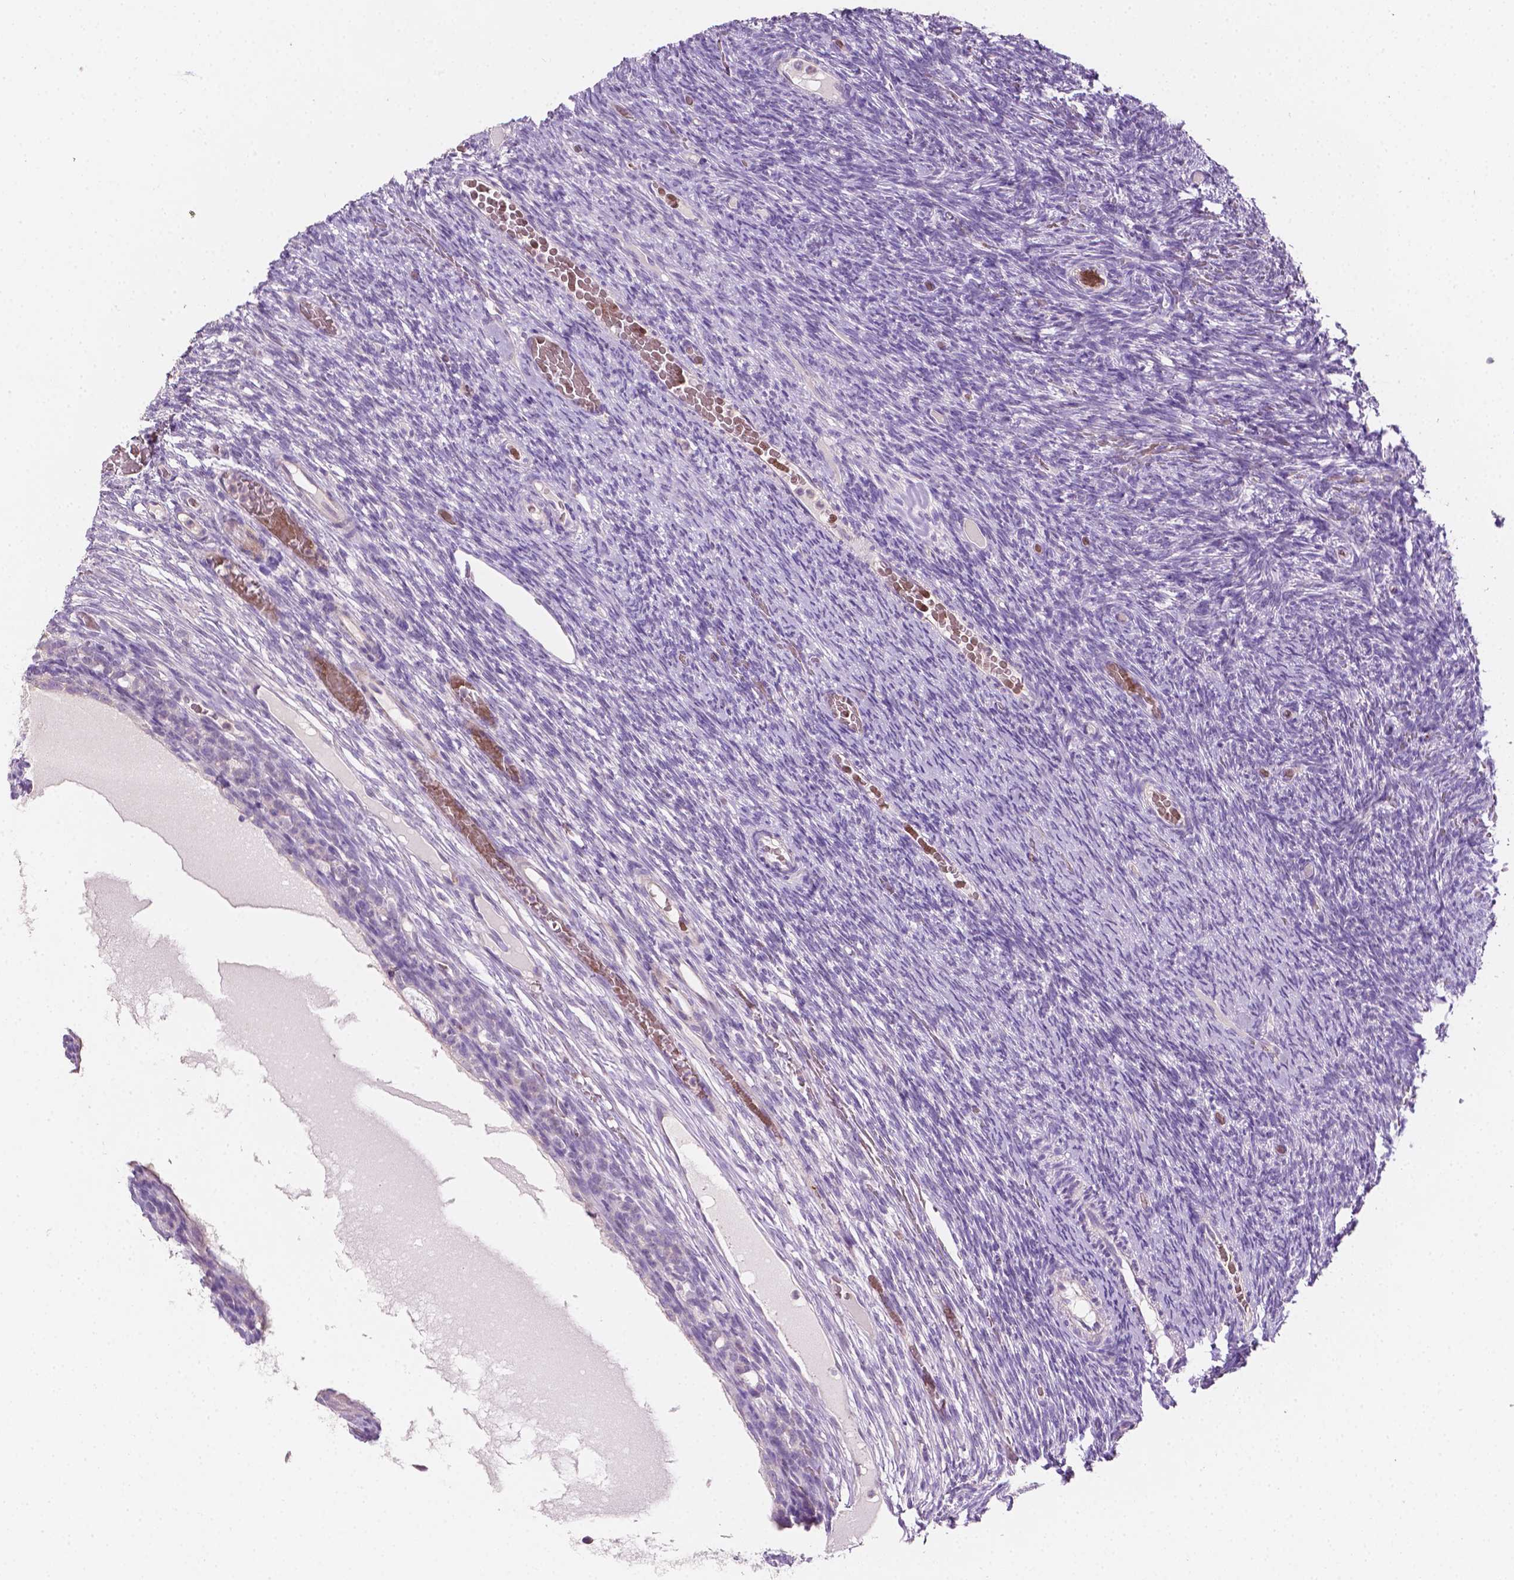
{"staining": {"intensity": "negative", "quantity": "none", "location": "none"}, "tissue": "ovary", "cell_type": "Ovarian stroma cells", "image_type": "normal", "snomed": [{"axis": "morphology", "description": "Normal tissue, NOS"}, {"axis": "topography", "description": "Ovary"}], "caption": "DAB immunohistochemical staining of unremarkable ovary exhibits no significant positivity in ovarian stroma cells.", "gene": "EGFR", "patient": {"sex": "female", "age": 34}}